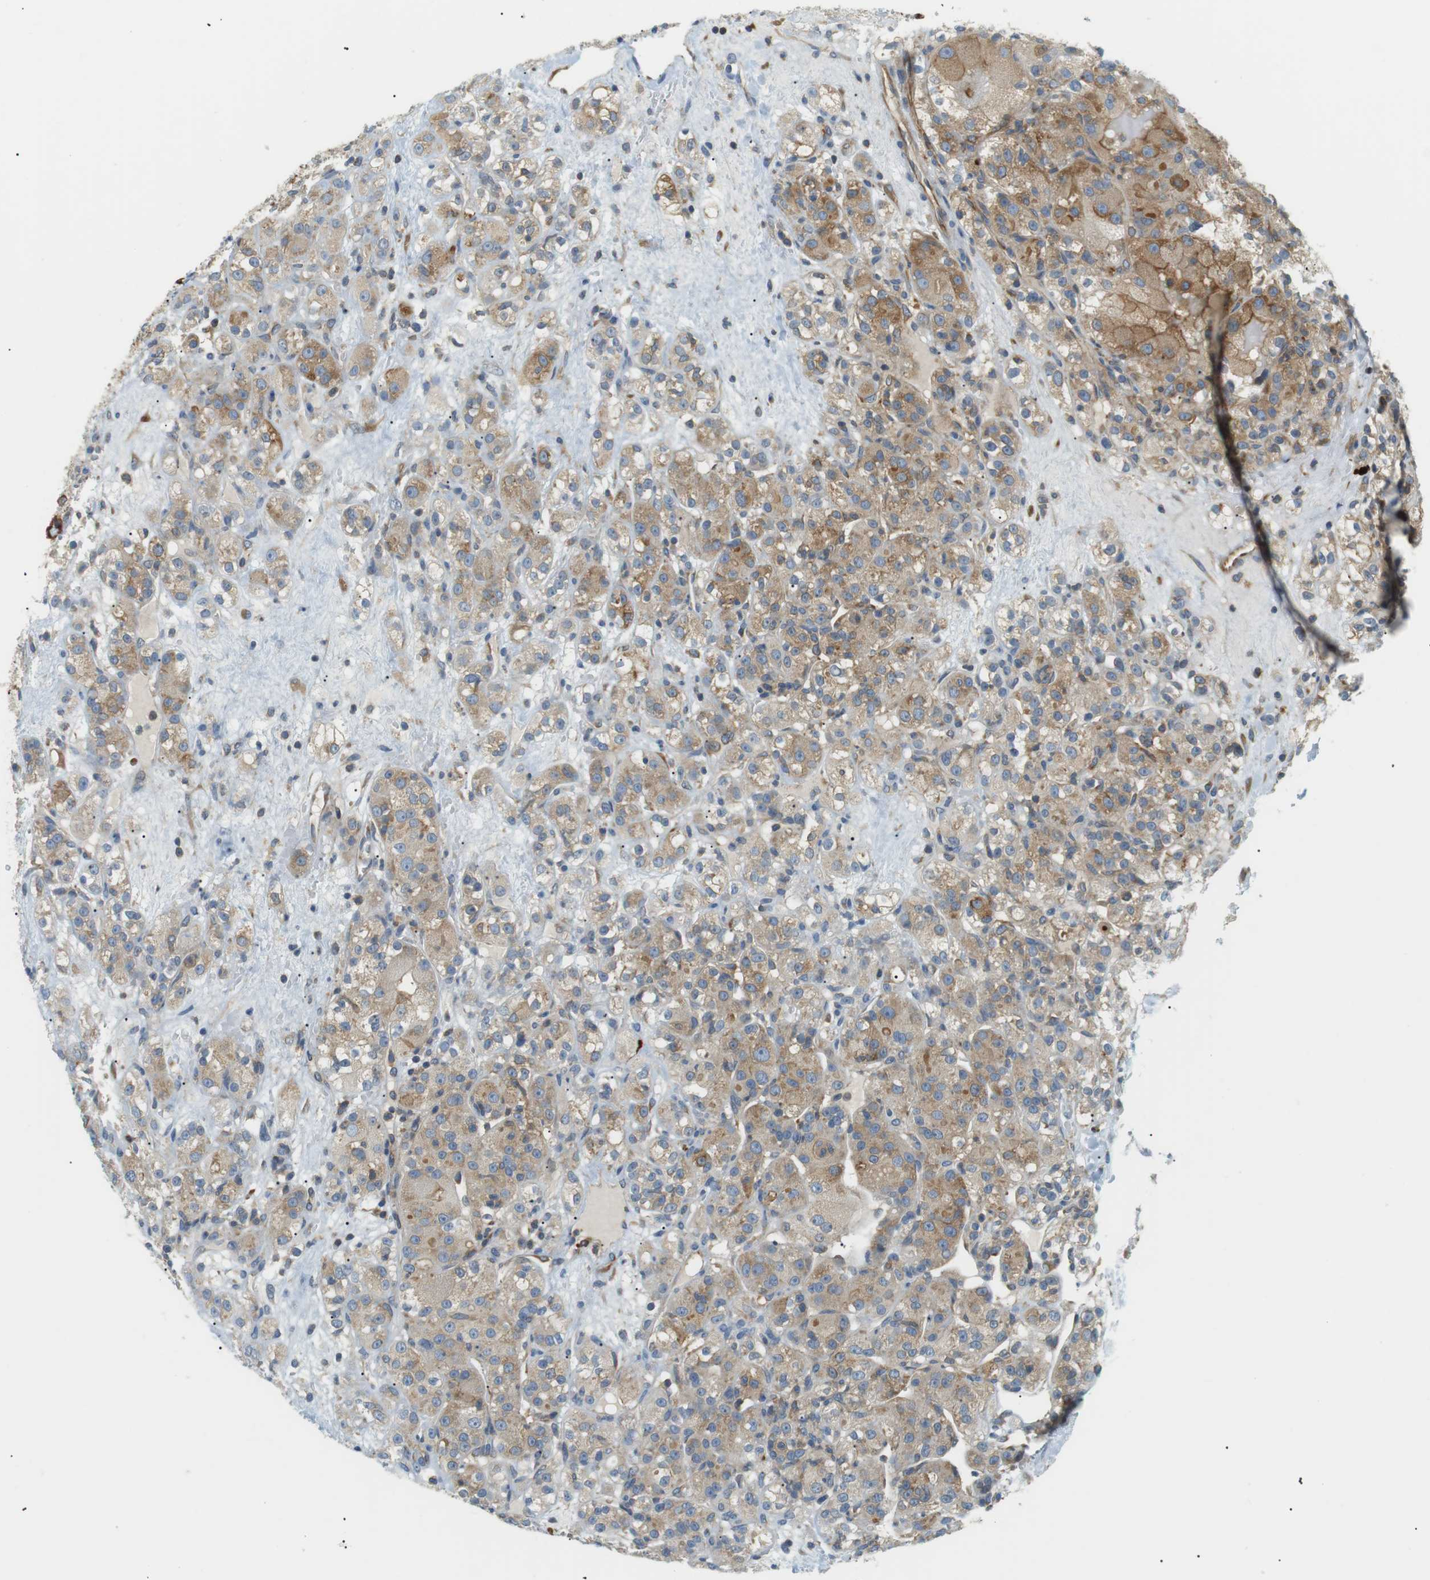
{"staining": {"intensity": "moderate", "quantity": ">75%", "location": "cytoplasmic/membranous"}, "tissue": "renal cancer", "cell_type": "Tumor cells", "image_type": "cancer", "snomed": [{"axis": "morphology", "description": "Normal tissue, NOS"}, {"axis": "morphology", "description": "Adenocarcinoma, NOS"}, {"axis": "topography", "description": "Kidney"}], "caption": "Adenocarcinoma (renal) stained with a brown dye exhibits moderate cytoplasmic/membranous positive positivity in about >75% of tumor cells.", "gene": "TMEM200A", "patient": {"sex": "male", "age": 61}}